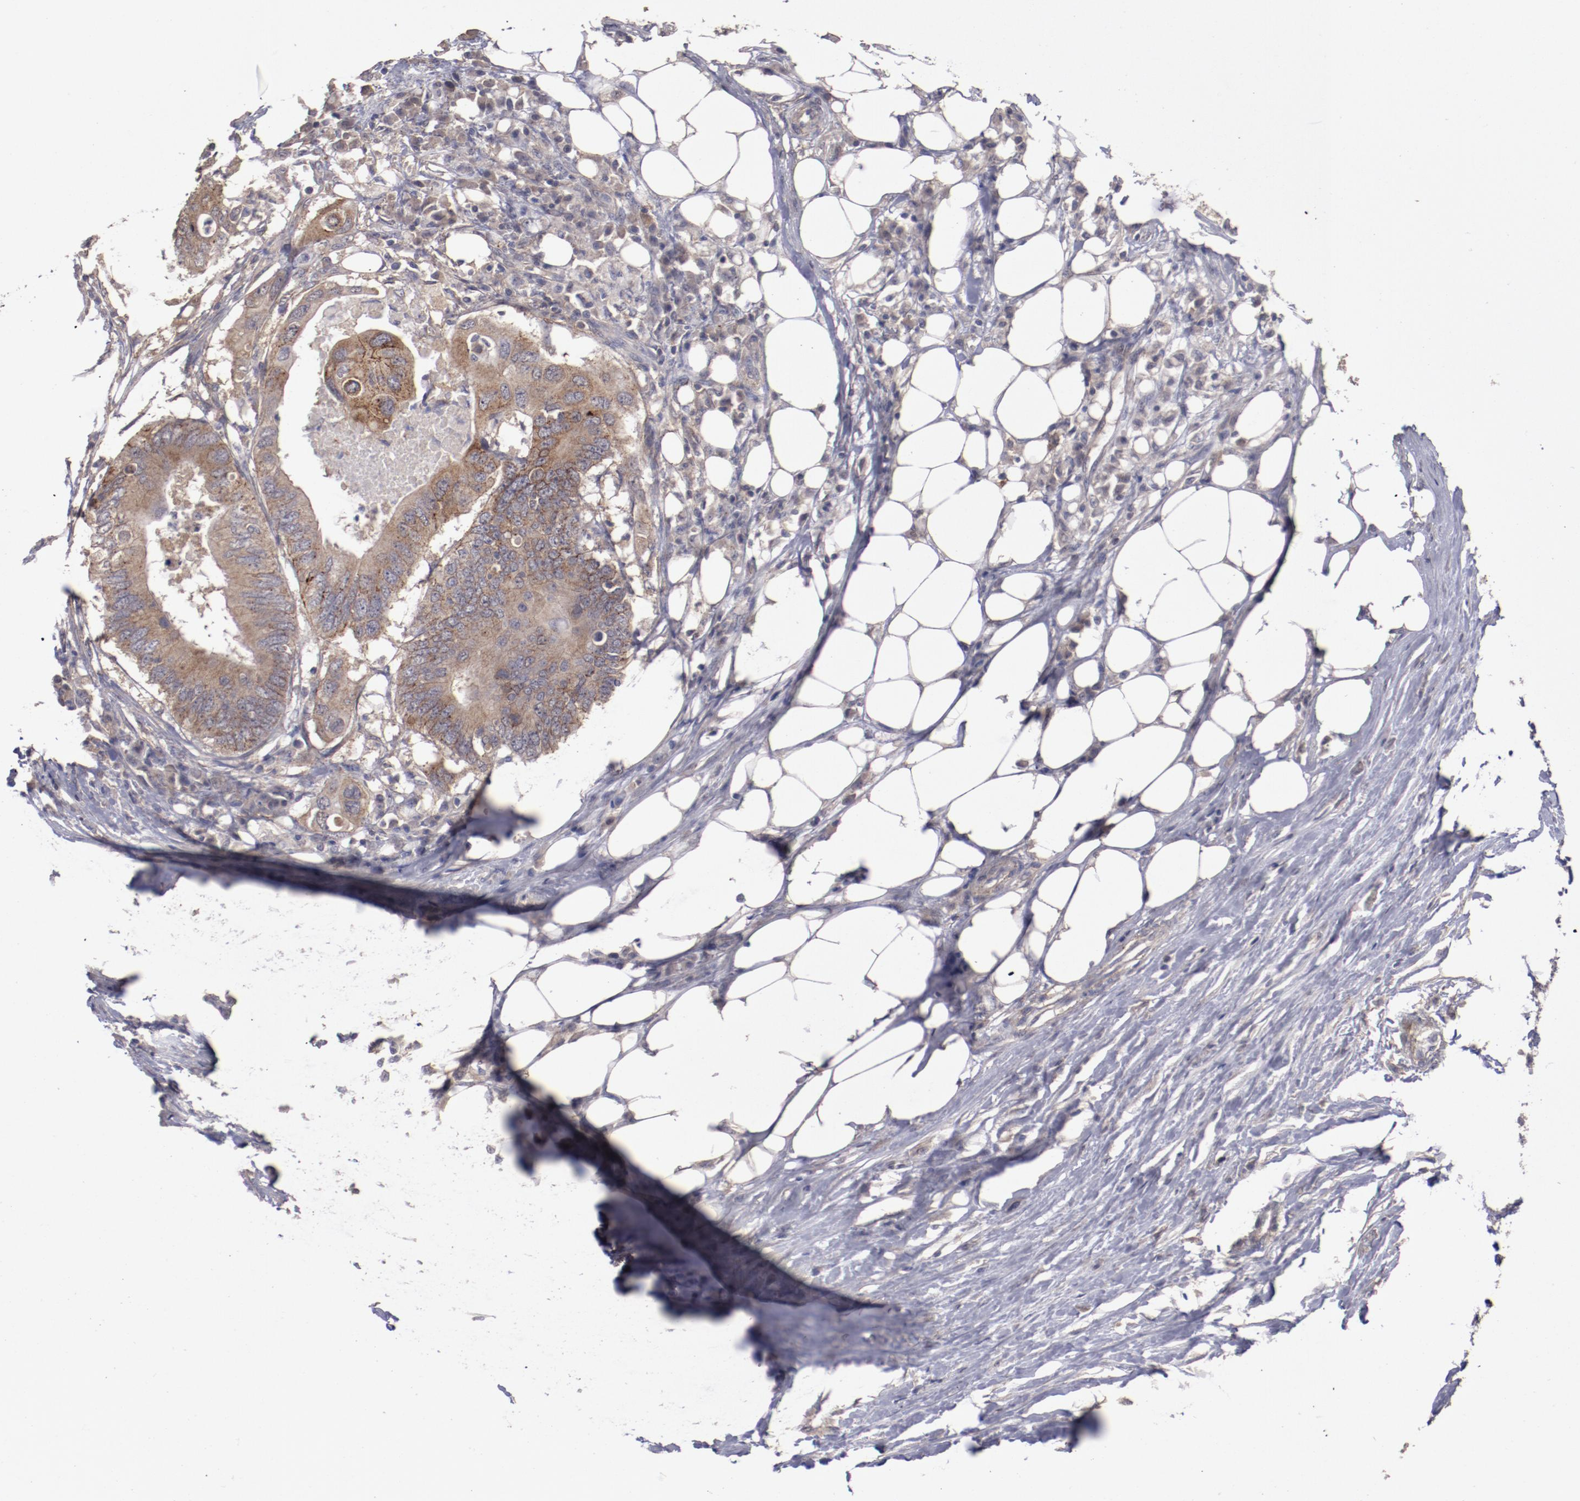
{"staining": {"intensity": "moderate", "quantity": "25%-75%", "location": "cytoplasmic/membranous"}, "tissue": "colorectal cancer", "cell_type": "Tumor cells", "image_type": "cancer", "snomed": [{"axis": "morphology", "description": "Adenocarcinoma, NOS"}, {"axis": "topography", "description": "Colon"}], "caption": "A brown stain labels moderate cytoplasmic/membranous expression of a protein in human colorectal adenocarcinoma tumor cells.", "gene": "FAT1", "patient": {"sex": "male", "age": 71}}